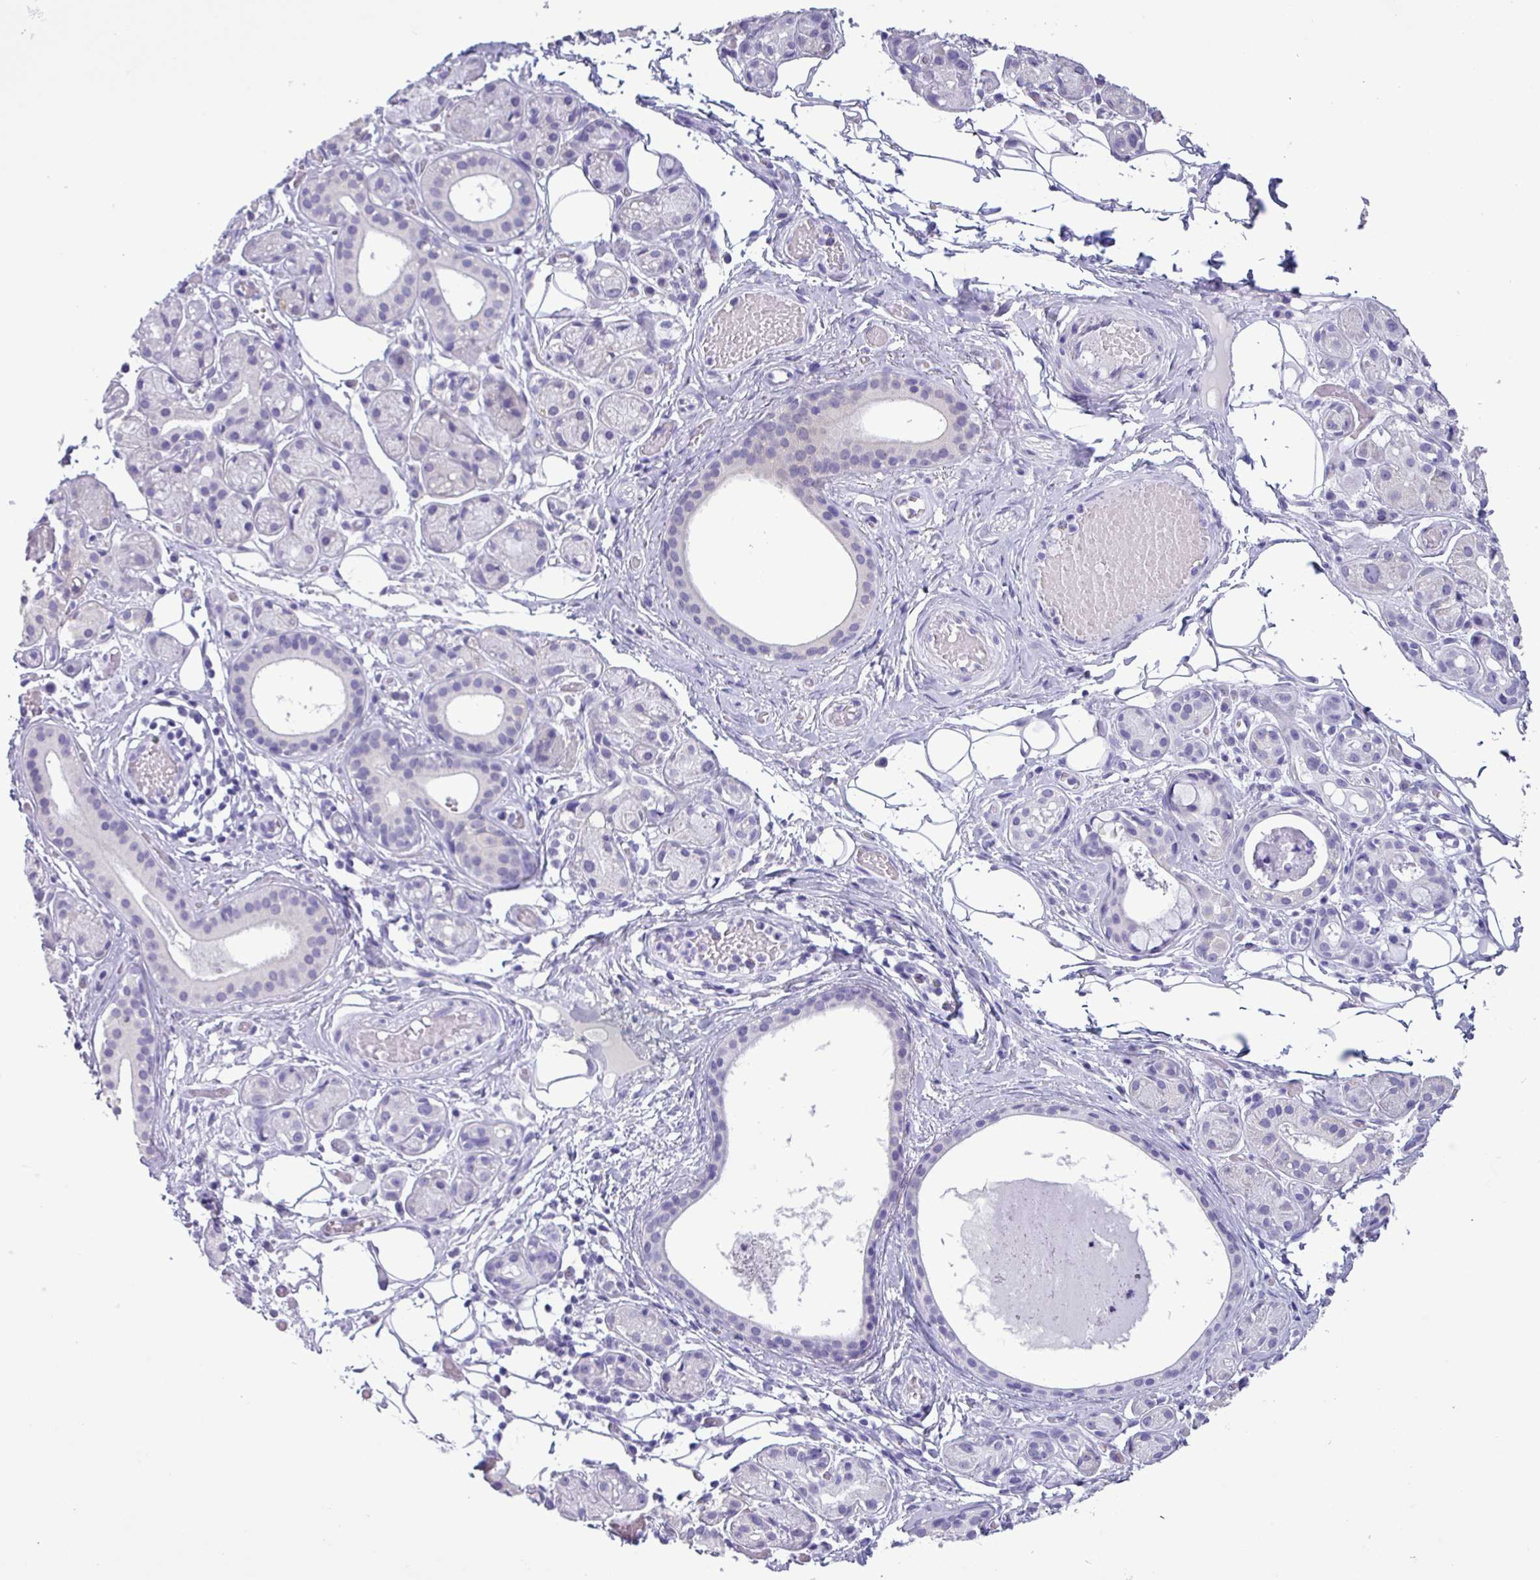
{"staining": {"intensity": "negative", "quantity": "none", "location": "none"}, "tissue": "salivary gland", "cell_type": "Glandular cells", "image_type": "normal", "snomed": [{"axis": "morphology", "description": "Normal tissue, NOS"}, {"axis": "topography", "description": "Salivary gland"}], "caption": "DAB immunohistochemical staining of unremarkable human salivary gland reveals no significant positivity in glandular cells.", "gene": "C20orf27", "patient": {"sex": "male", "age": 82}}